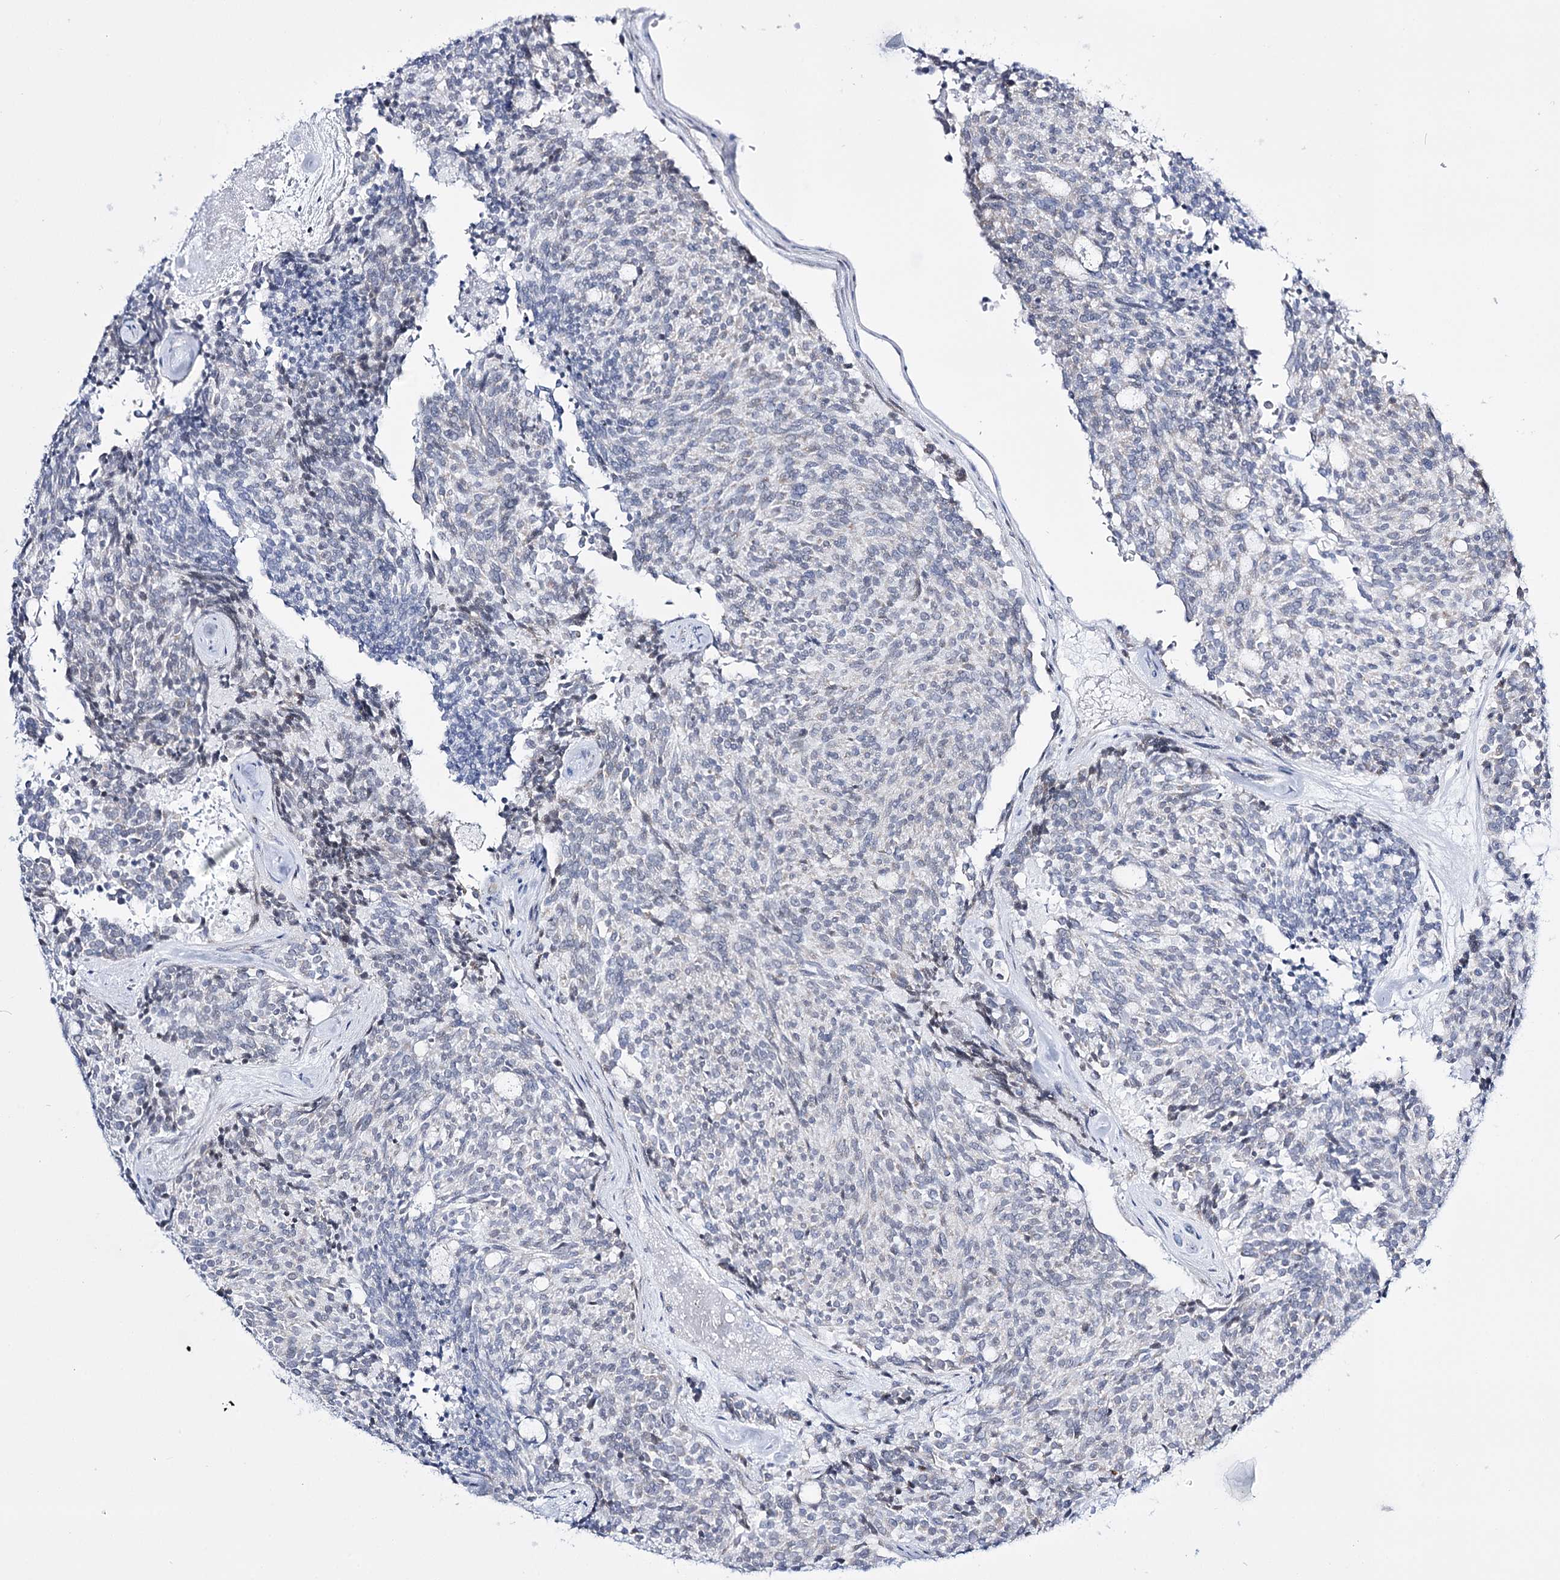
{"staining": {"intensity": "negative", "quantity": "none", "location": "none"}, "tissue": "carcinoid", "cell_type": "Tumor cells", "image_type": "cancer", "snomed": [{"axis": "morphology", "description": "Carcinoid, malignant, NOS"}, {"axis": "topography", "description": "Pancreas"}], "caption": "A micrograph of carcinoid stained for a protein reveals no brown staining in tumor cells. (DAB IHC, high magnification).", "gene": "RBM15B", "patient": {"sex": "female", "age": 54}}